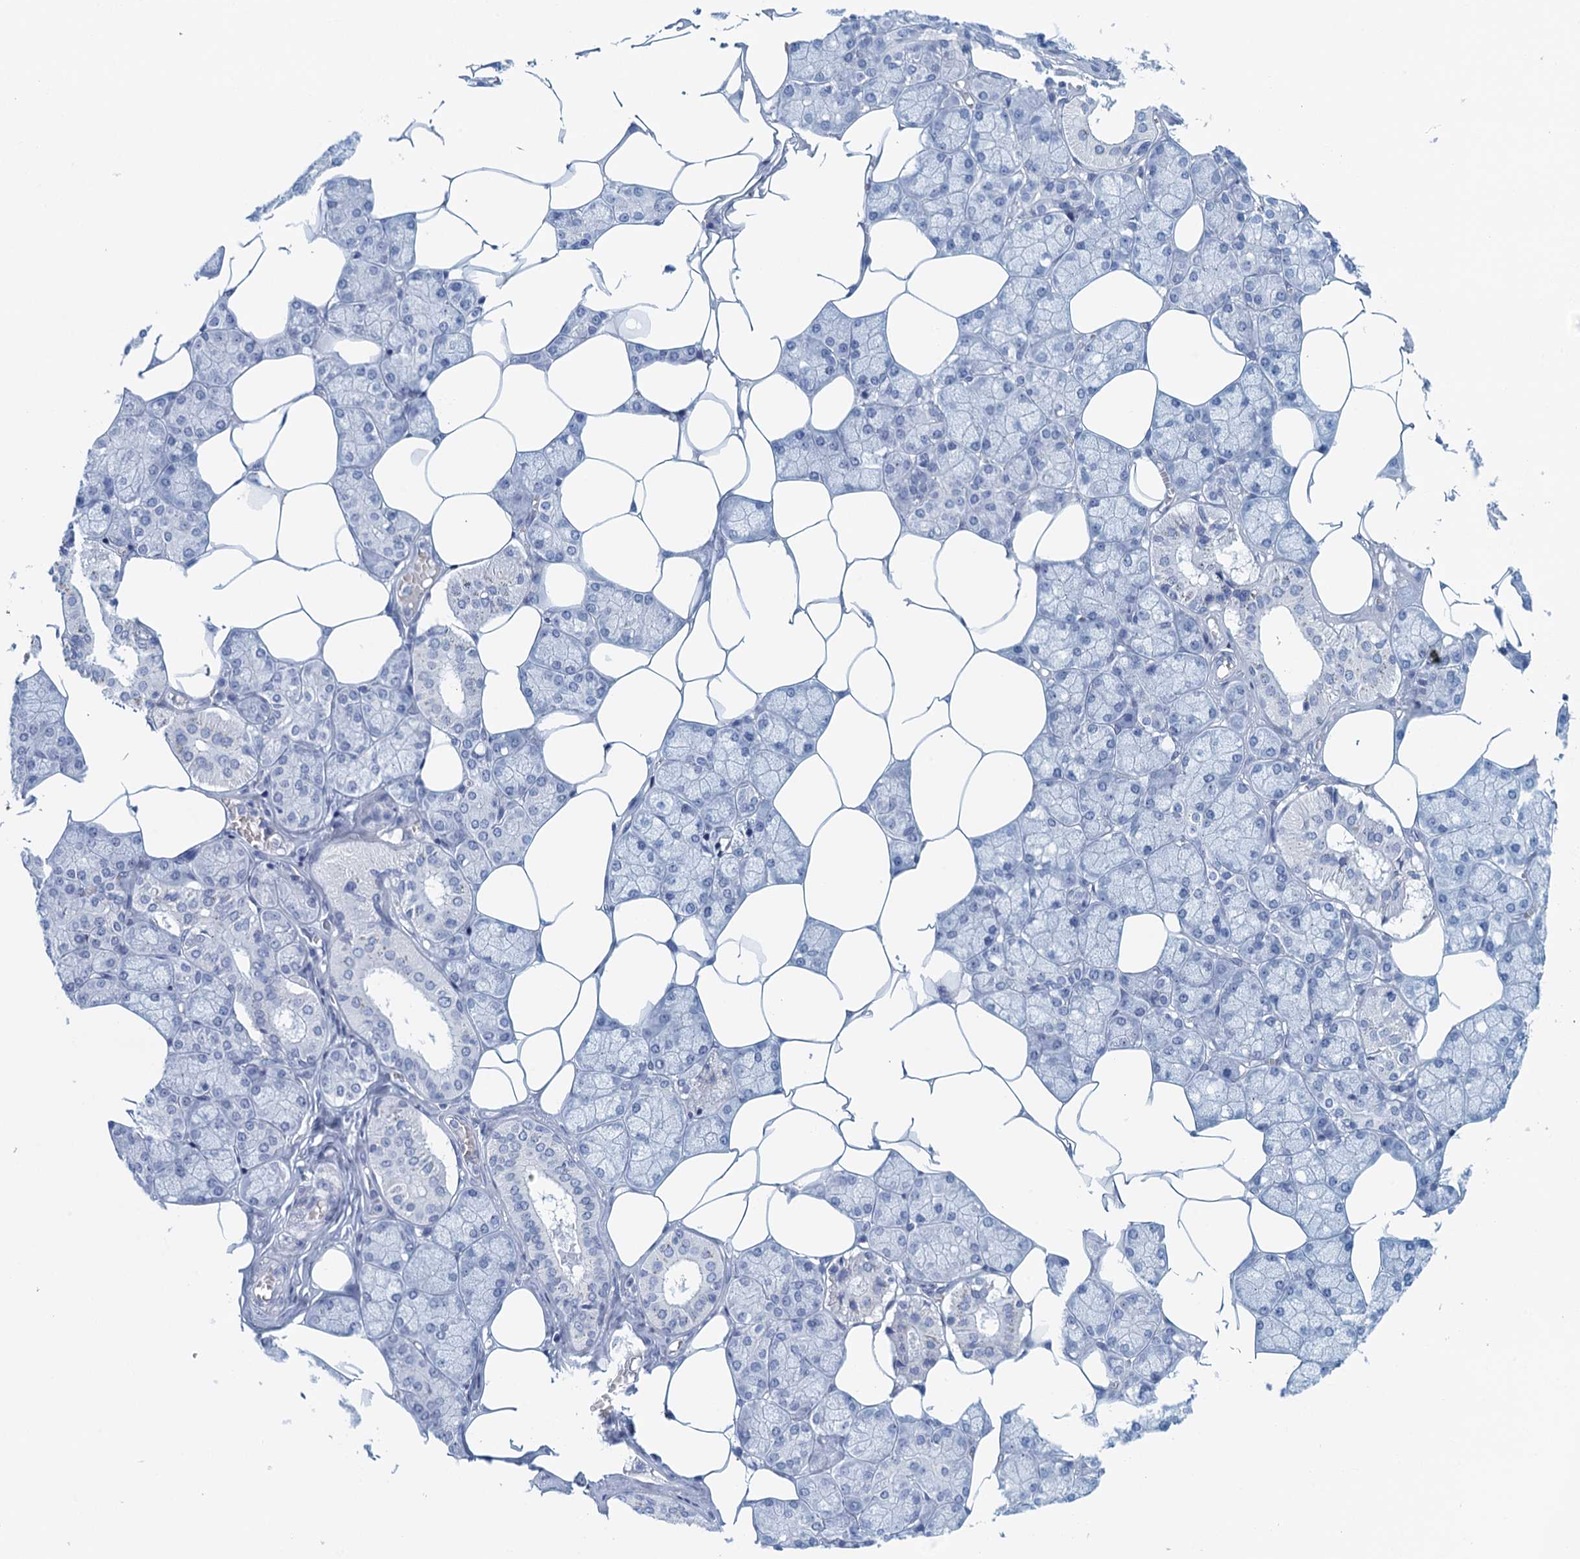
{"staining": {"intensity": "negative", "quantity": "none", "location": "none"}, "tissue": "salivary gland", "cell_type": "Glandular cells", "image_type": "normal", "snomed": [{"axis": "morphology", "description": "Normal tissue, NOS"}, {"axis": "topography", "description": "Salivary gland"}], "caption": "Protein analysis of unremarkable salivary gland displays no significant positivity in glandular cells.", "gene": "CYP51A1", "patient": {"sex": "male", "age": 62}}